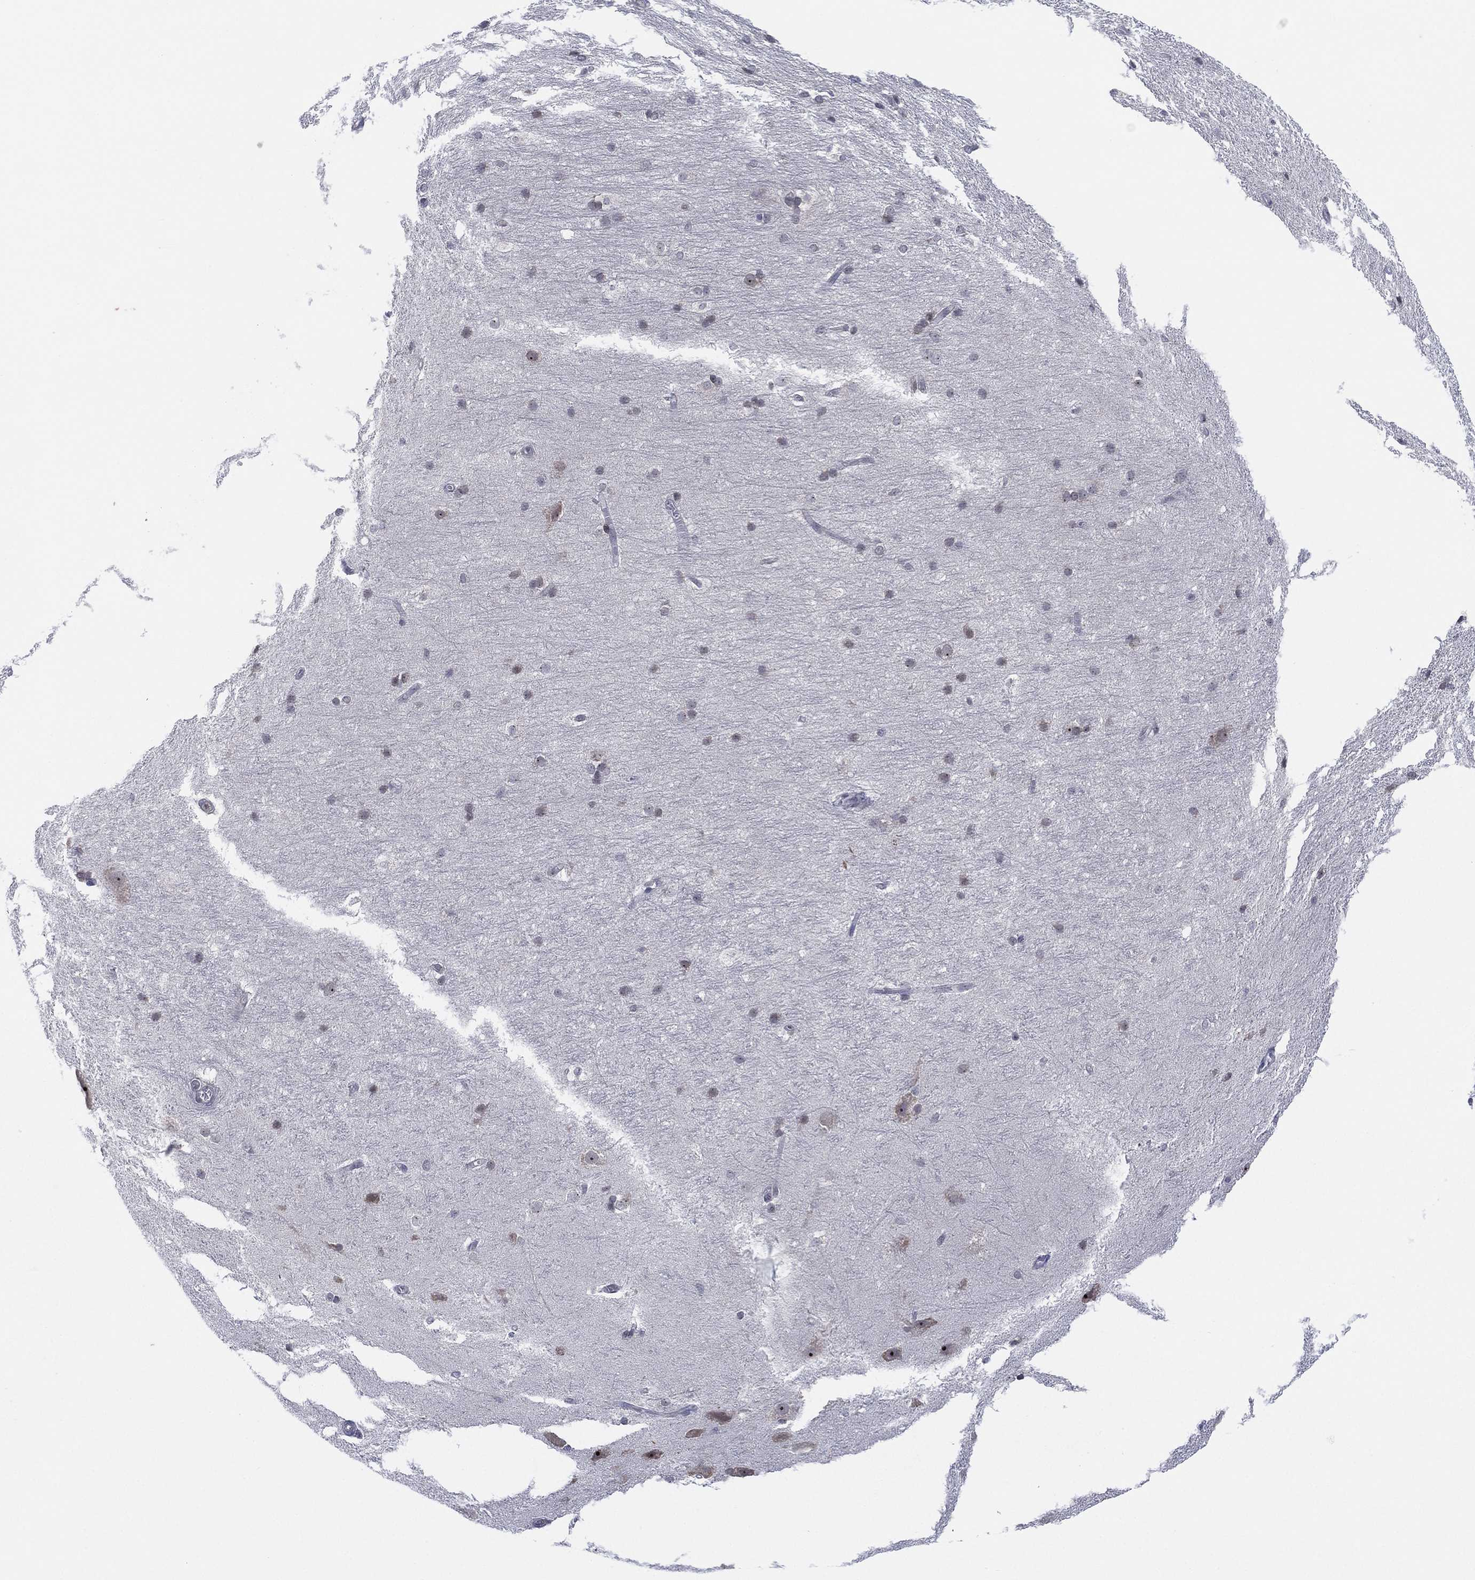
{"staining": {"intensity": "weak", "quantity": "<25%", "location": "cytoplasmic/membranous"}, "tissue": "hippocampus", "cell_type": "Glial cells", "image_type": "normal", "snomed": [{"axis": "morphology", "description": "Normal tissue, NOS"}, {"axis": "topography", "description": "Cerebral cortex"}, {"axis": "topography", "description": "Hippocampus"}], "caption": "Normal hippocampus was stained to show a protein in brown. There is no significant expression in glial cells. (Stains: DAB (3,3'-diaminobenzidine) immunohistochemistry with hematoxylin counter stain, Microscopy: brightfield microscopy at high magnification).", "gene": "TMCO1", "patient": {"sex": "female", "age": 19}}